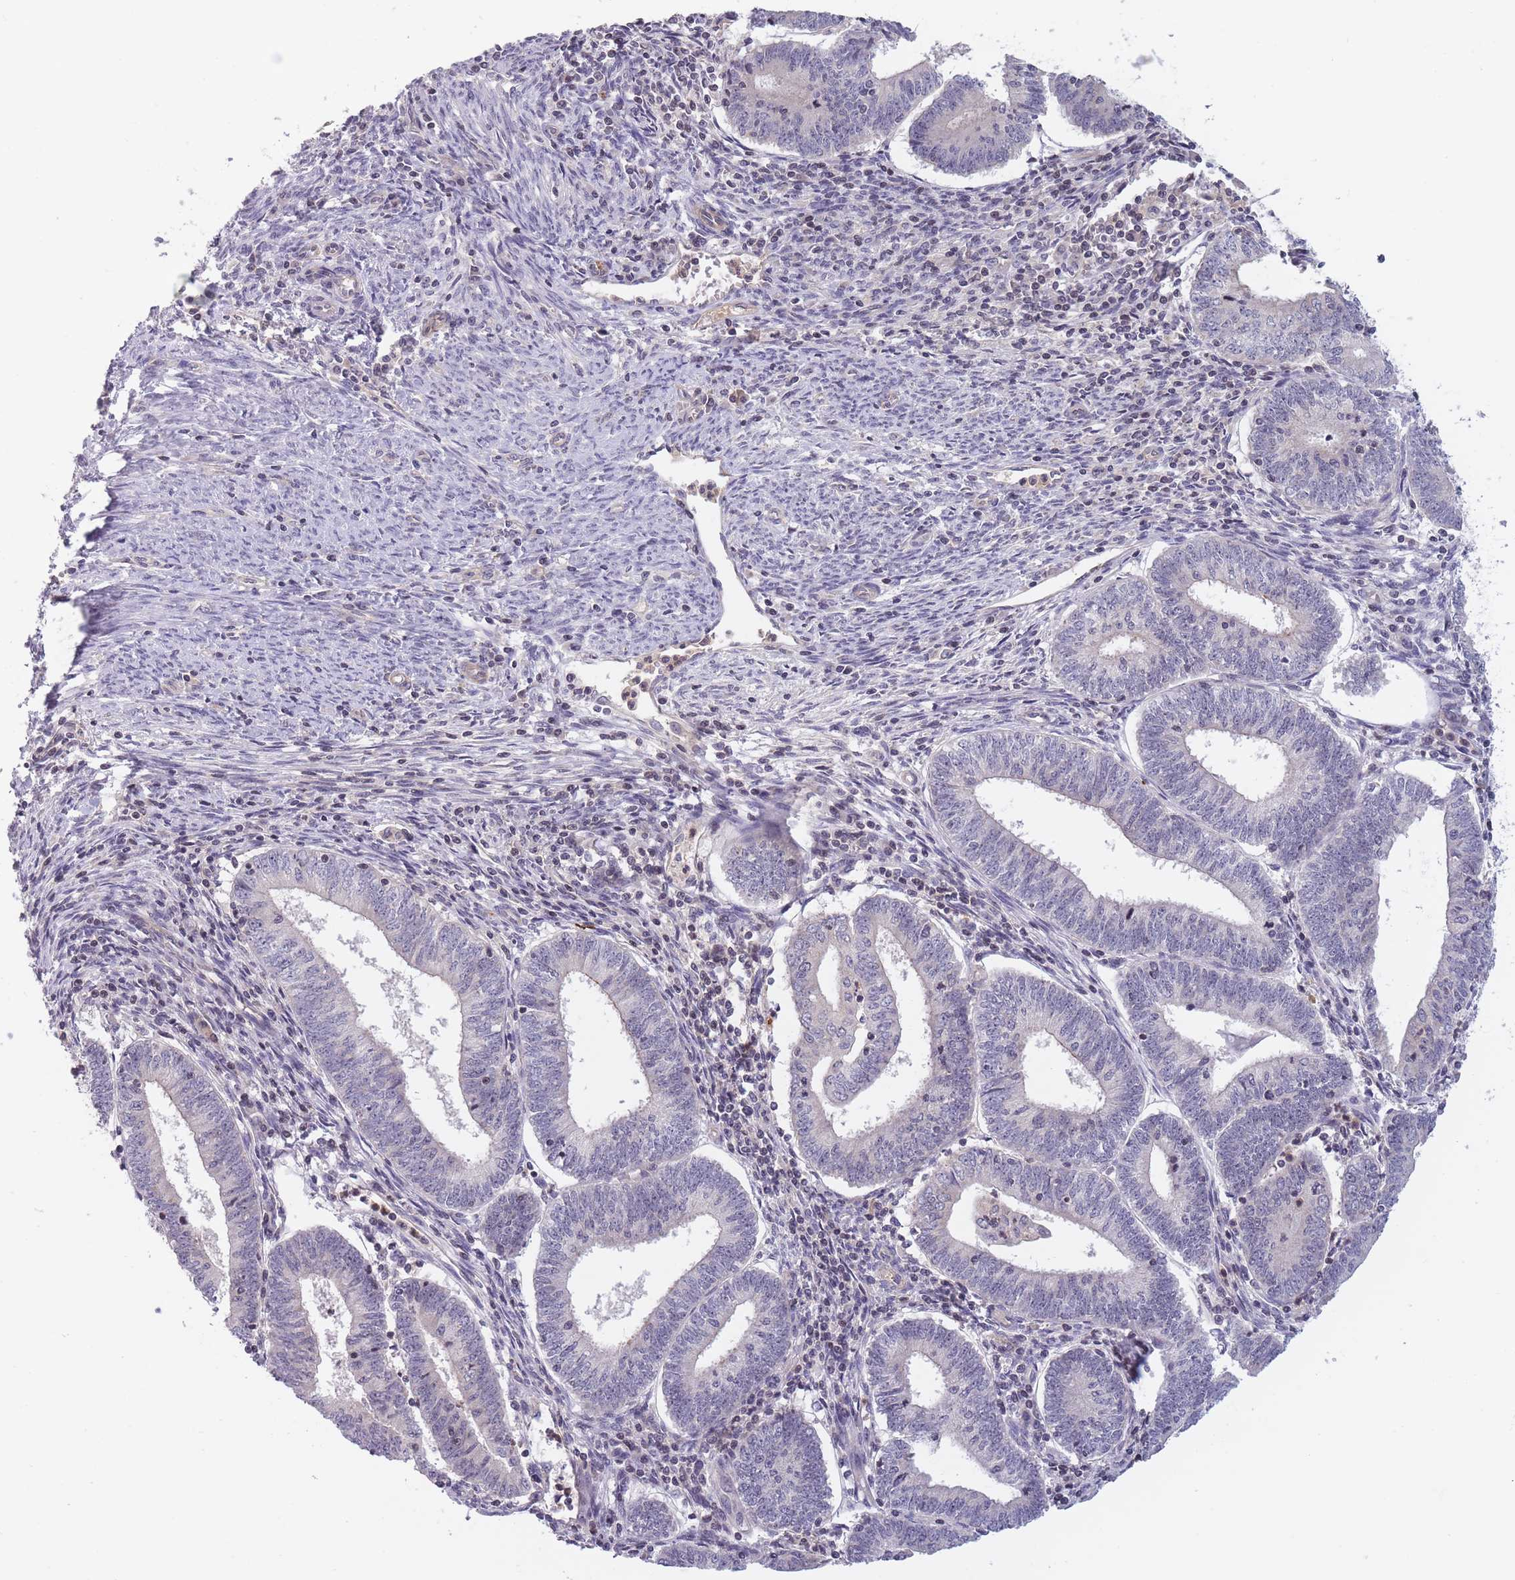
{"staining": {"intensity": "negative", "quantity": "none", "location": "none"}, "tissue": "endometrial cancer", "cell_type": "Tumor cells", "image_type": "cancer", "snomed": [{"axis": "morphology", "description": "Adenocarcinoma, NOS"}, {"axis": "topography", "description": "Endometrium"}], "caption": "An immunohistochemistry micrograph of endometrial cancer (adenocarcinoma) is shown. There is no staining in tumor cells of endometrial cancer (adenocarcinoma).", "gene": "SLC35F5", "patient": {"sex": "female", "age": 60}}